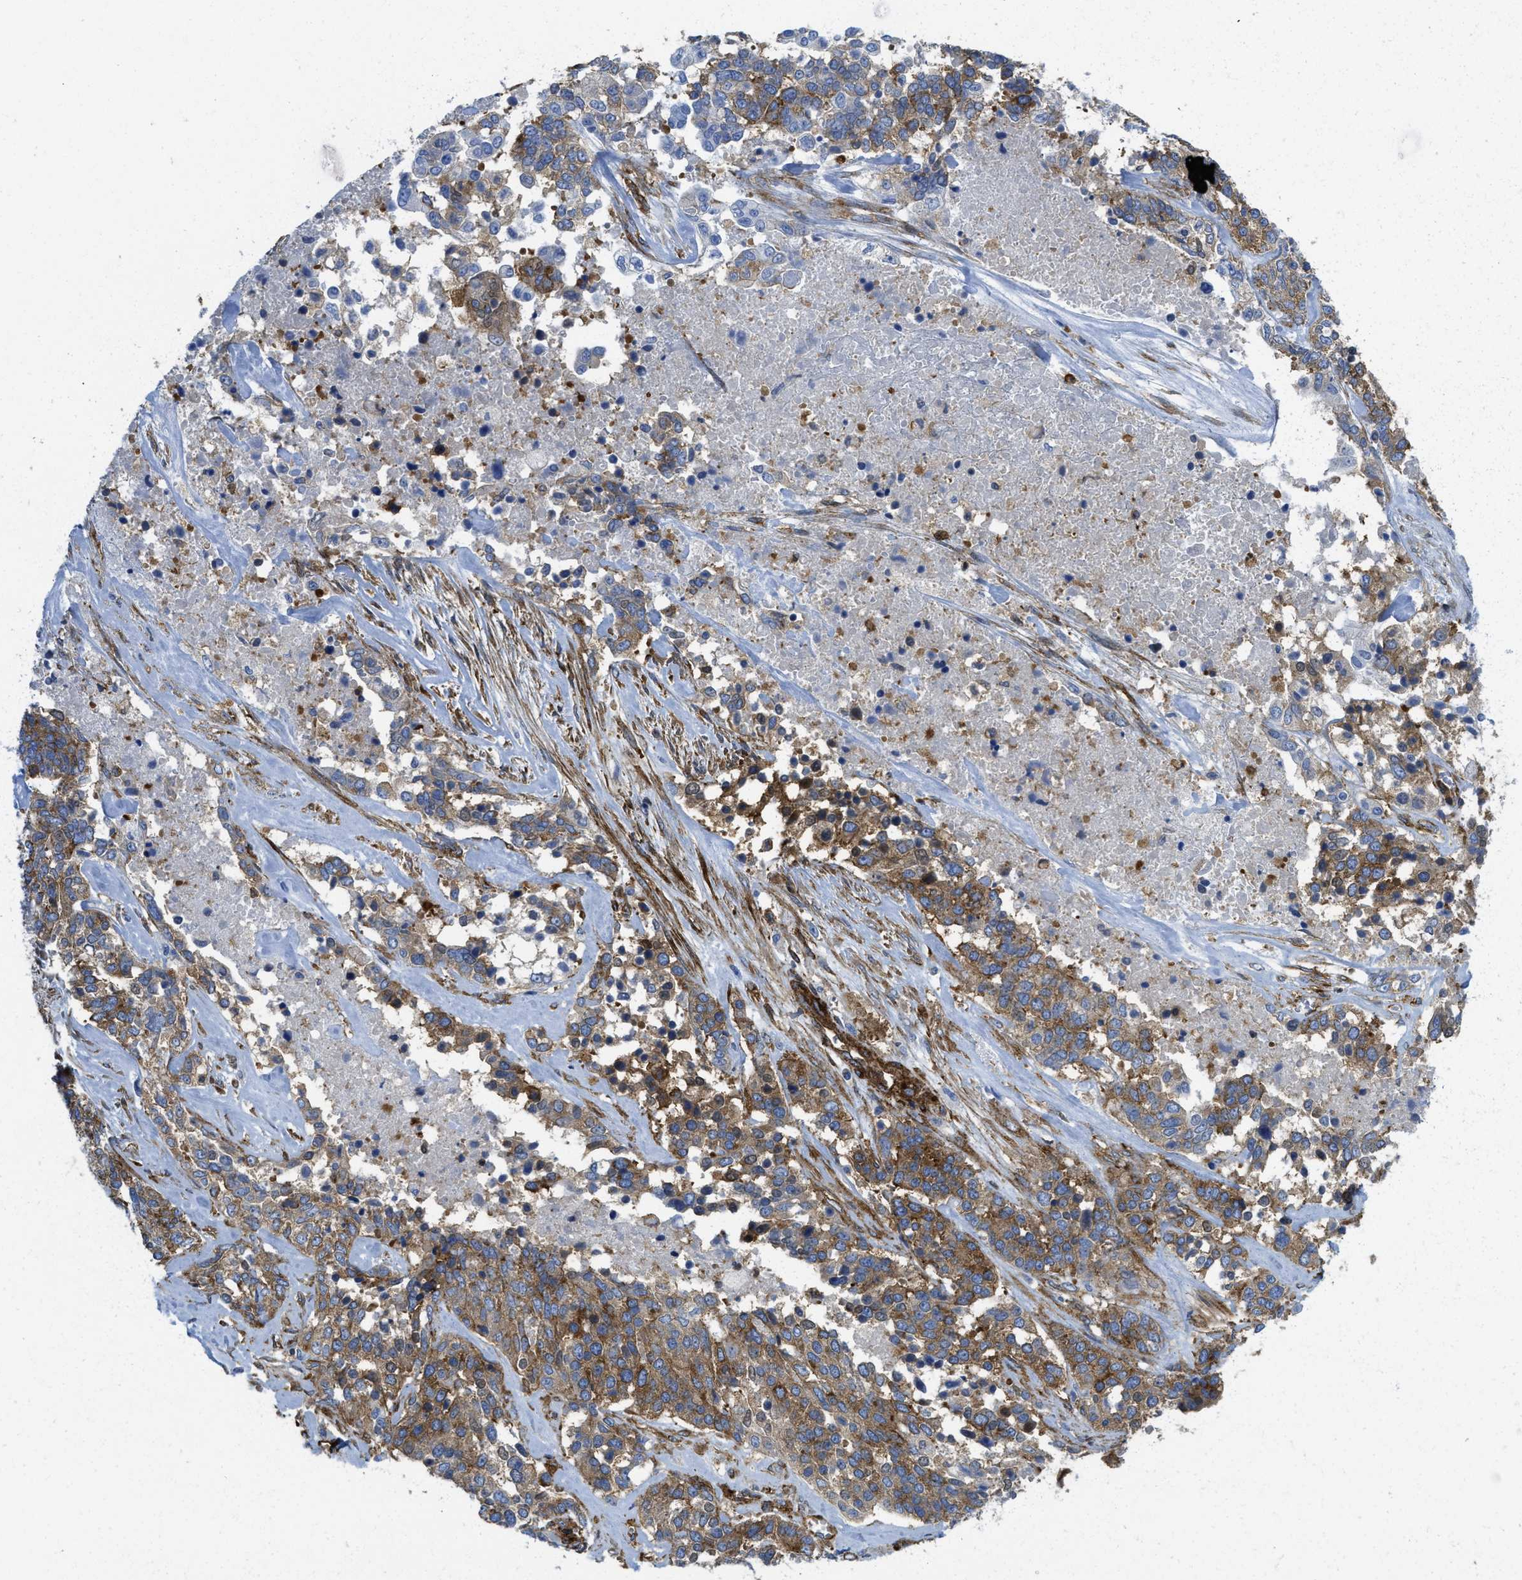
{"staining": {"intensity": "moderate", "quantity": ">75%", "location": "cytoplasmic/membranous"}, "tissue": "ovarian cancer", "cell_type": "Tumor cells", "image_type": "cancer", "snomed": [{"axis": "morphology", "description": "Cystadenocarcinoma, serous, NOS"}, {"axis": "topography", "description": "Ovary"}], "caption": "Ovarian cancer stained for a protein (brown) exhibits moderate cytoplasmic/membranous positive expression in approximately >75% of tumor cells.", "gene": "HIP1", "patient": {"sex": "female", "age": 44}}